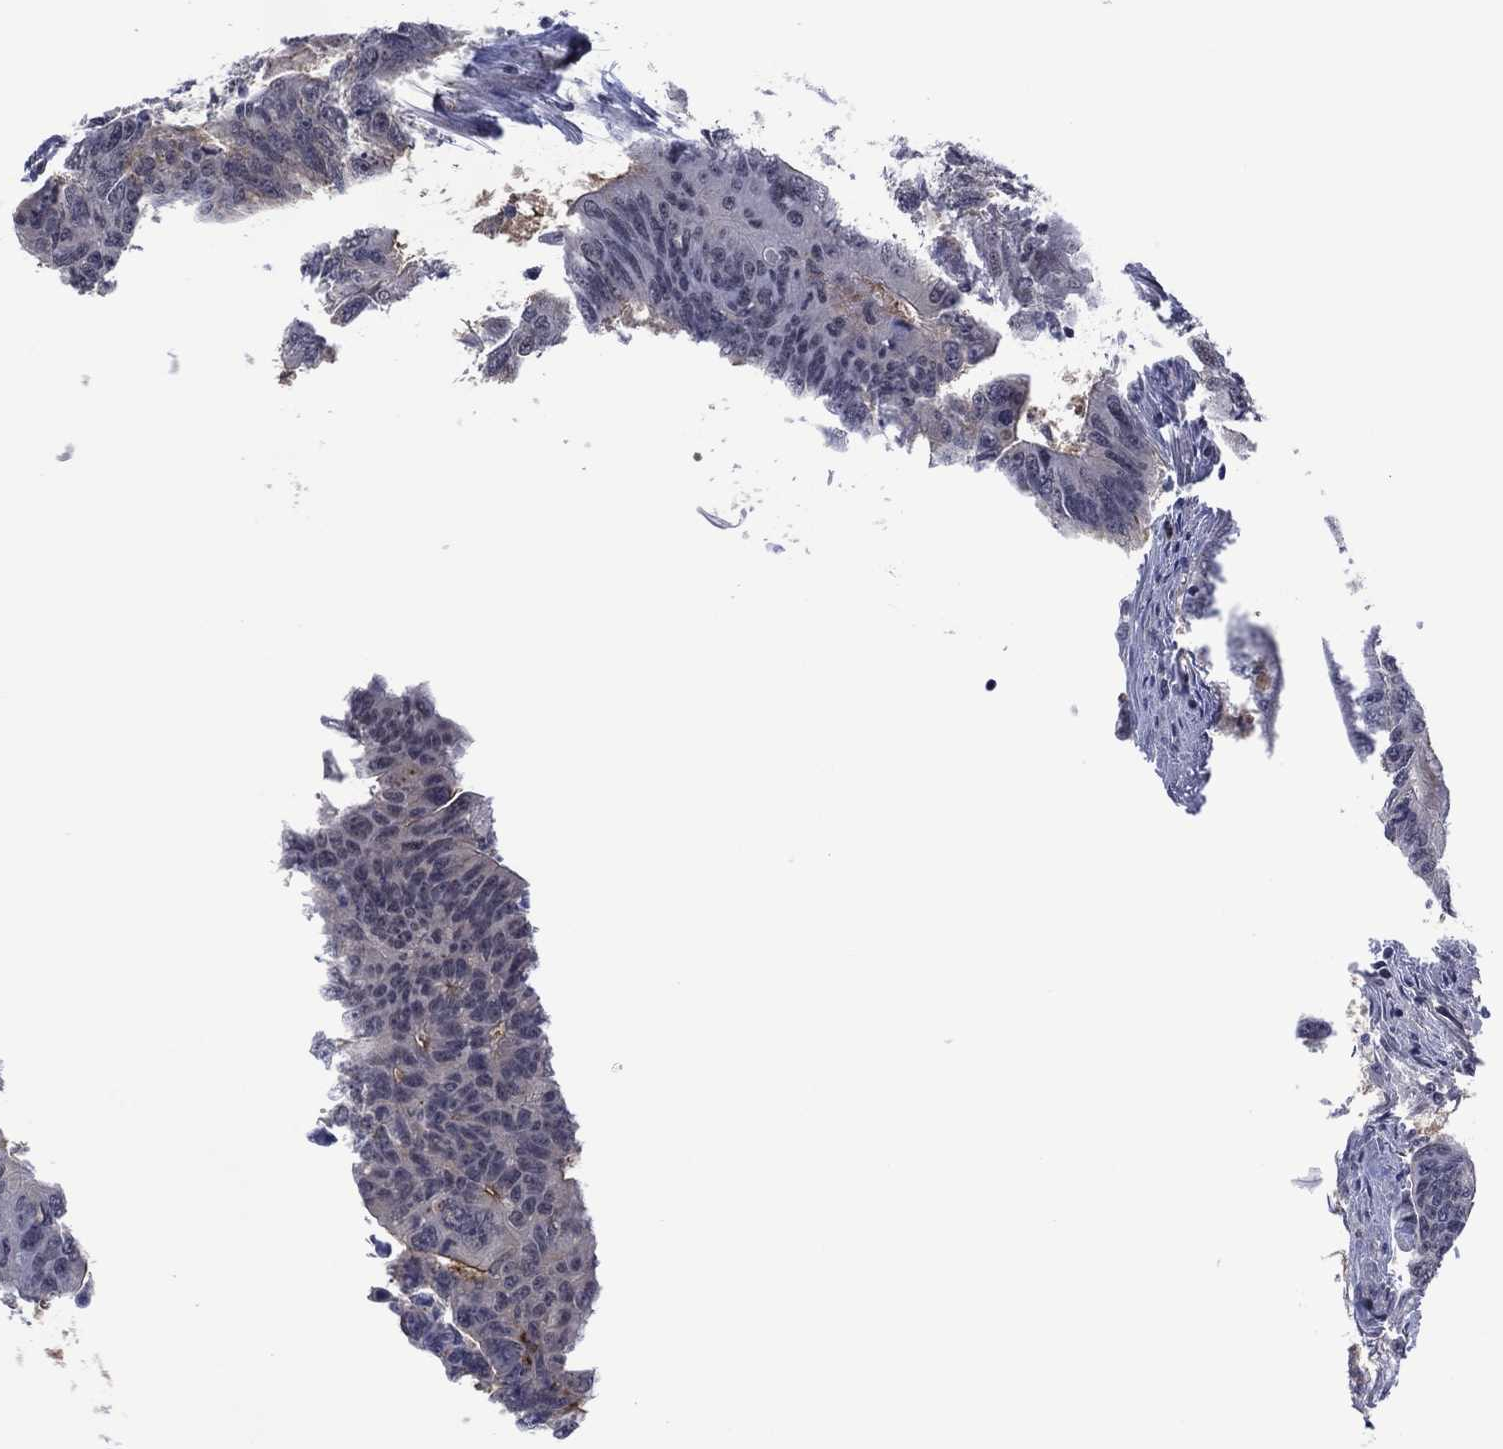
{"staining": {"intensity": "strong", "quantity": "25%-75%", "location": "cytoplasmic/membranous"}, "tissue": "colorectal cancer", "cell_type": "Tumor cells", "image_type": "cancer", "snomed": [{"axis": "morphology", "description": "Adenocarcinoma, NOS"}, {"axis": "topography", "description": "Rectum"}], "caption": "Immunohistochemistry (DAB (3,3'-diaminobenzidine)) staining of colorectal cancer demonstrates strong cytoplasmic/membranous protein expression in approximately 25%-75% of tumor cells. (IHC, brightfield microscopy, high magnification).", "gene": "DPP4", "patient": {"sex": "female", "age": 85}}